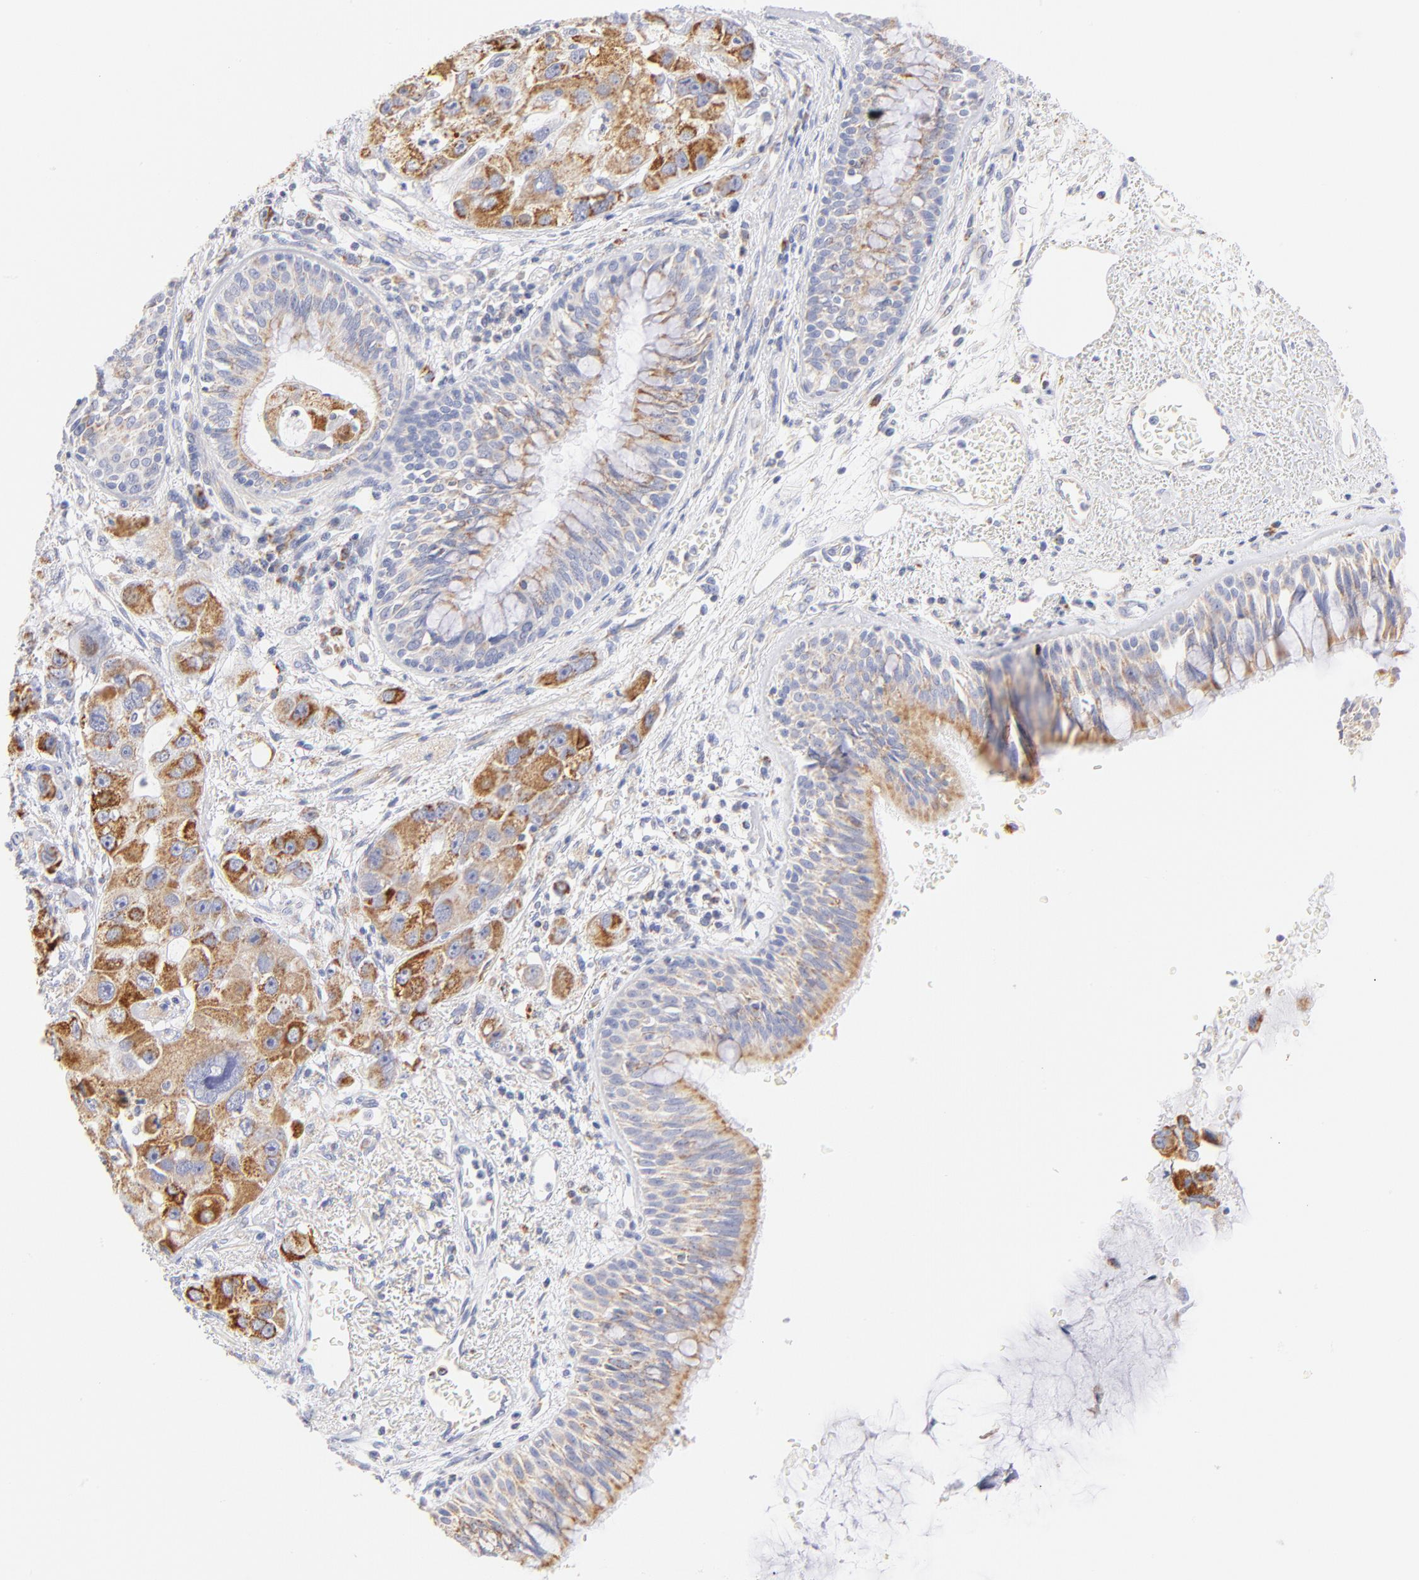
{"staining": {"intensity": "moderate", "quantity": ">75%", "location": "cytoplasmic/membranous"}, "tissue": "bronchus", "cell_type": "Respiratory epithelial cells", "image_type": "normal", "snomed": [{"axis": "morphology", "description": "Normal tissue, NOS"}, {"axis": "morphology", "description": "Adenocarcinoma, NOS"}, {"axis": "morphology", "description": "Adenocarcinoma, metastatic, NOS"}, {"axis": "topography", "description": "Lymph node"}, {"axis": "topography", "description": "Bronchus"}, {"axis": "topography", "description": "Lung"}], "caption": "The image exhibits a brown stain indicating the presence of a protein in the cytoplasmic/membranous of respiratory epithelial cells in bronchus.", "gene": "AIFM1", "patient": {"sex": "female", "age": 54}}